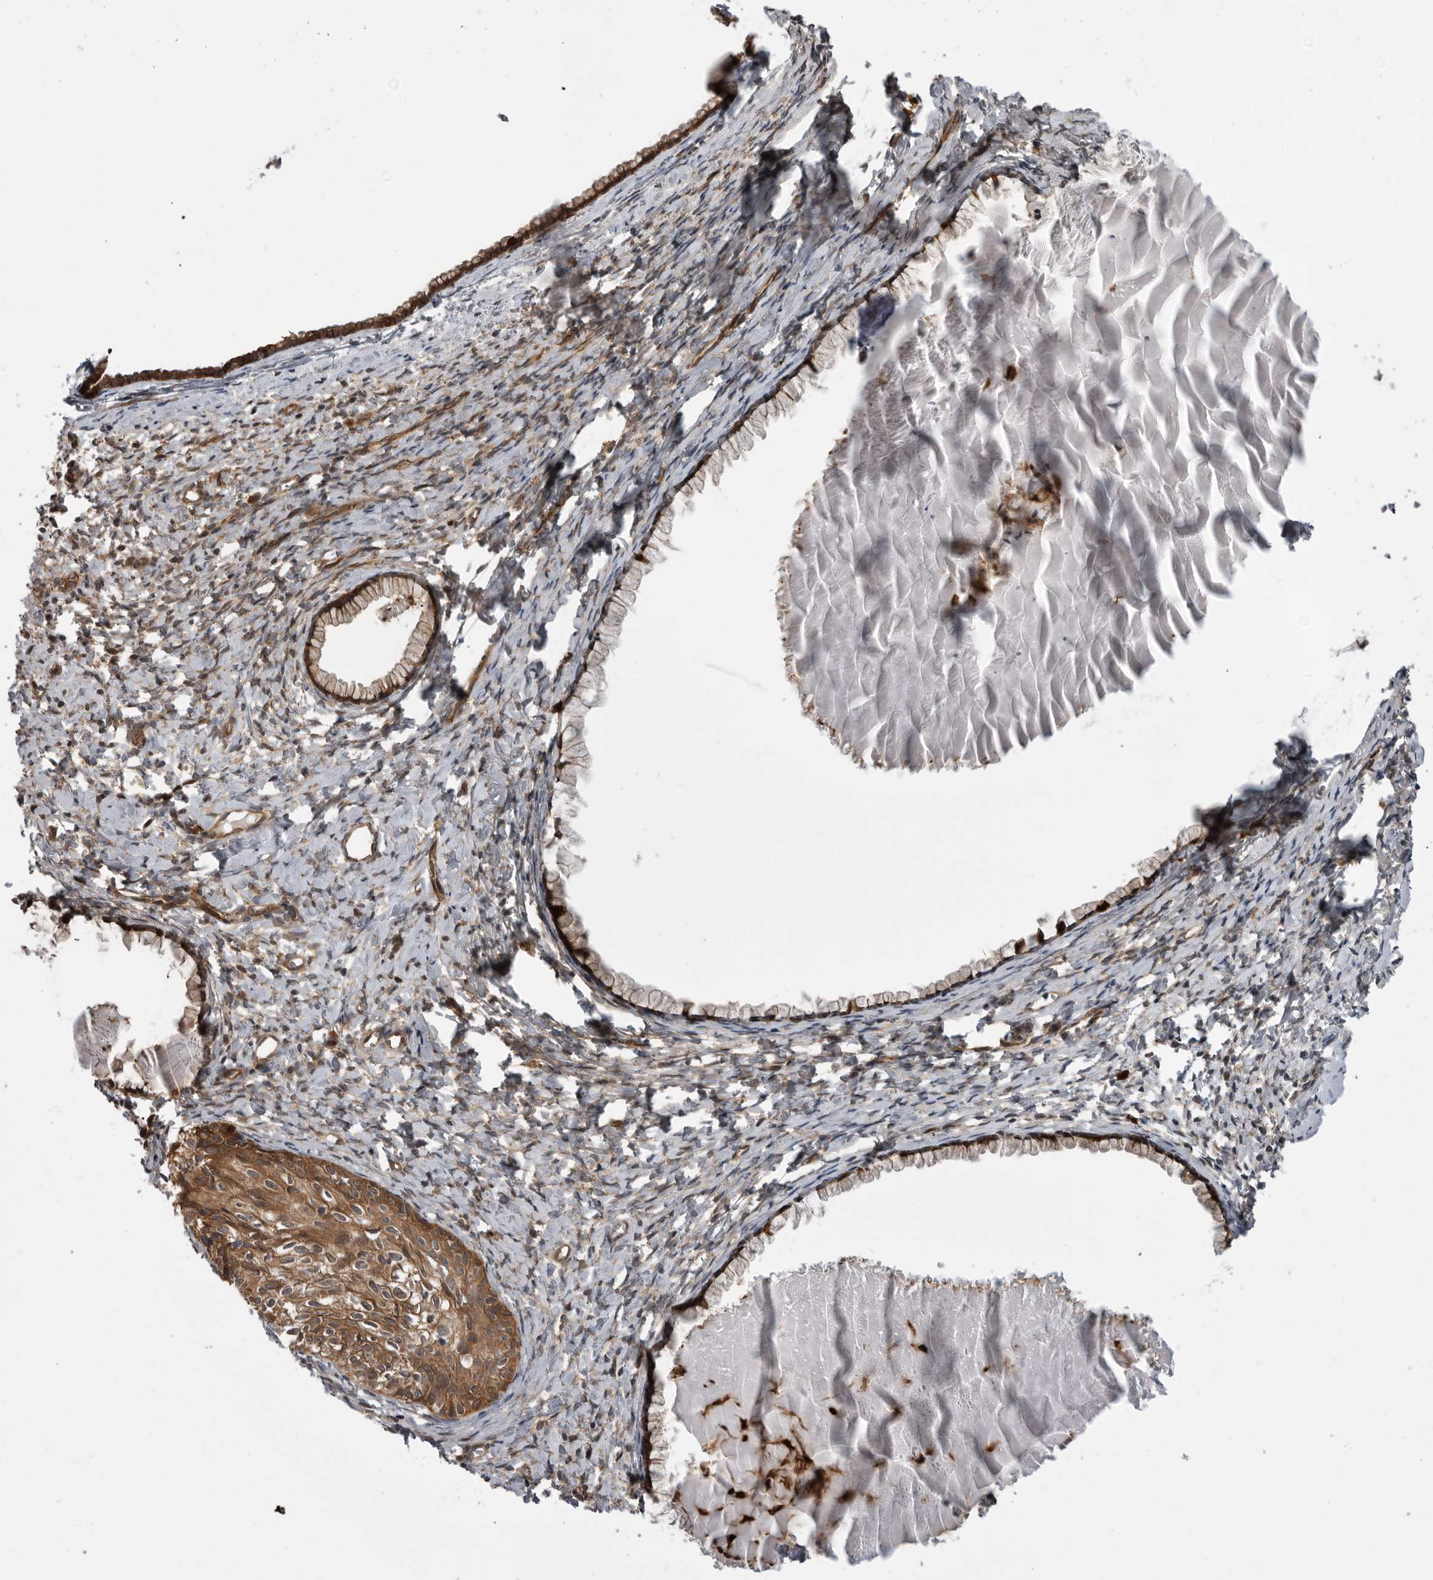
{"staining": {"intensity": "moderate", "quantity": ">75%", "location": "cytoplasmic/membranous"}, "tissue": "cervix", "cell_type": "Glandular cells", "image_type": "normal", "snomed": [{"axis": "morphology", "description": "Normal tissue, NOS"}, {"axis": "topography", "description": "Cervix"}], "caption": "DAB immunohistochemical staining of normal human cervix exhibits moderate cytoplasmic/membranous protein staining in approximately >75% of glandular cells.", "gene": "RAB3GAP2", "patient": {"sex": "female", "age": 75}}